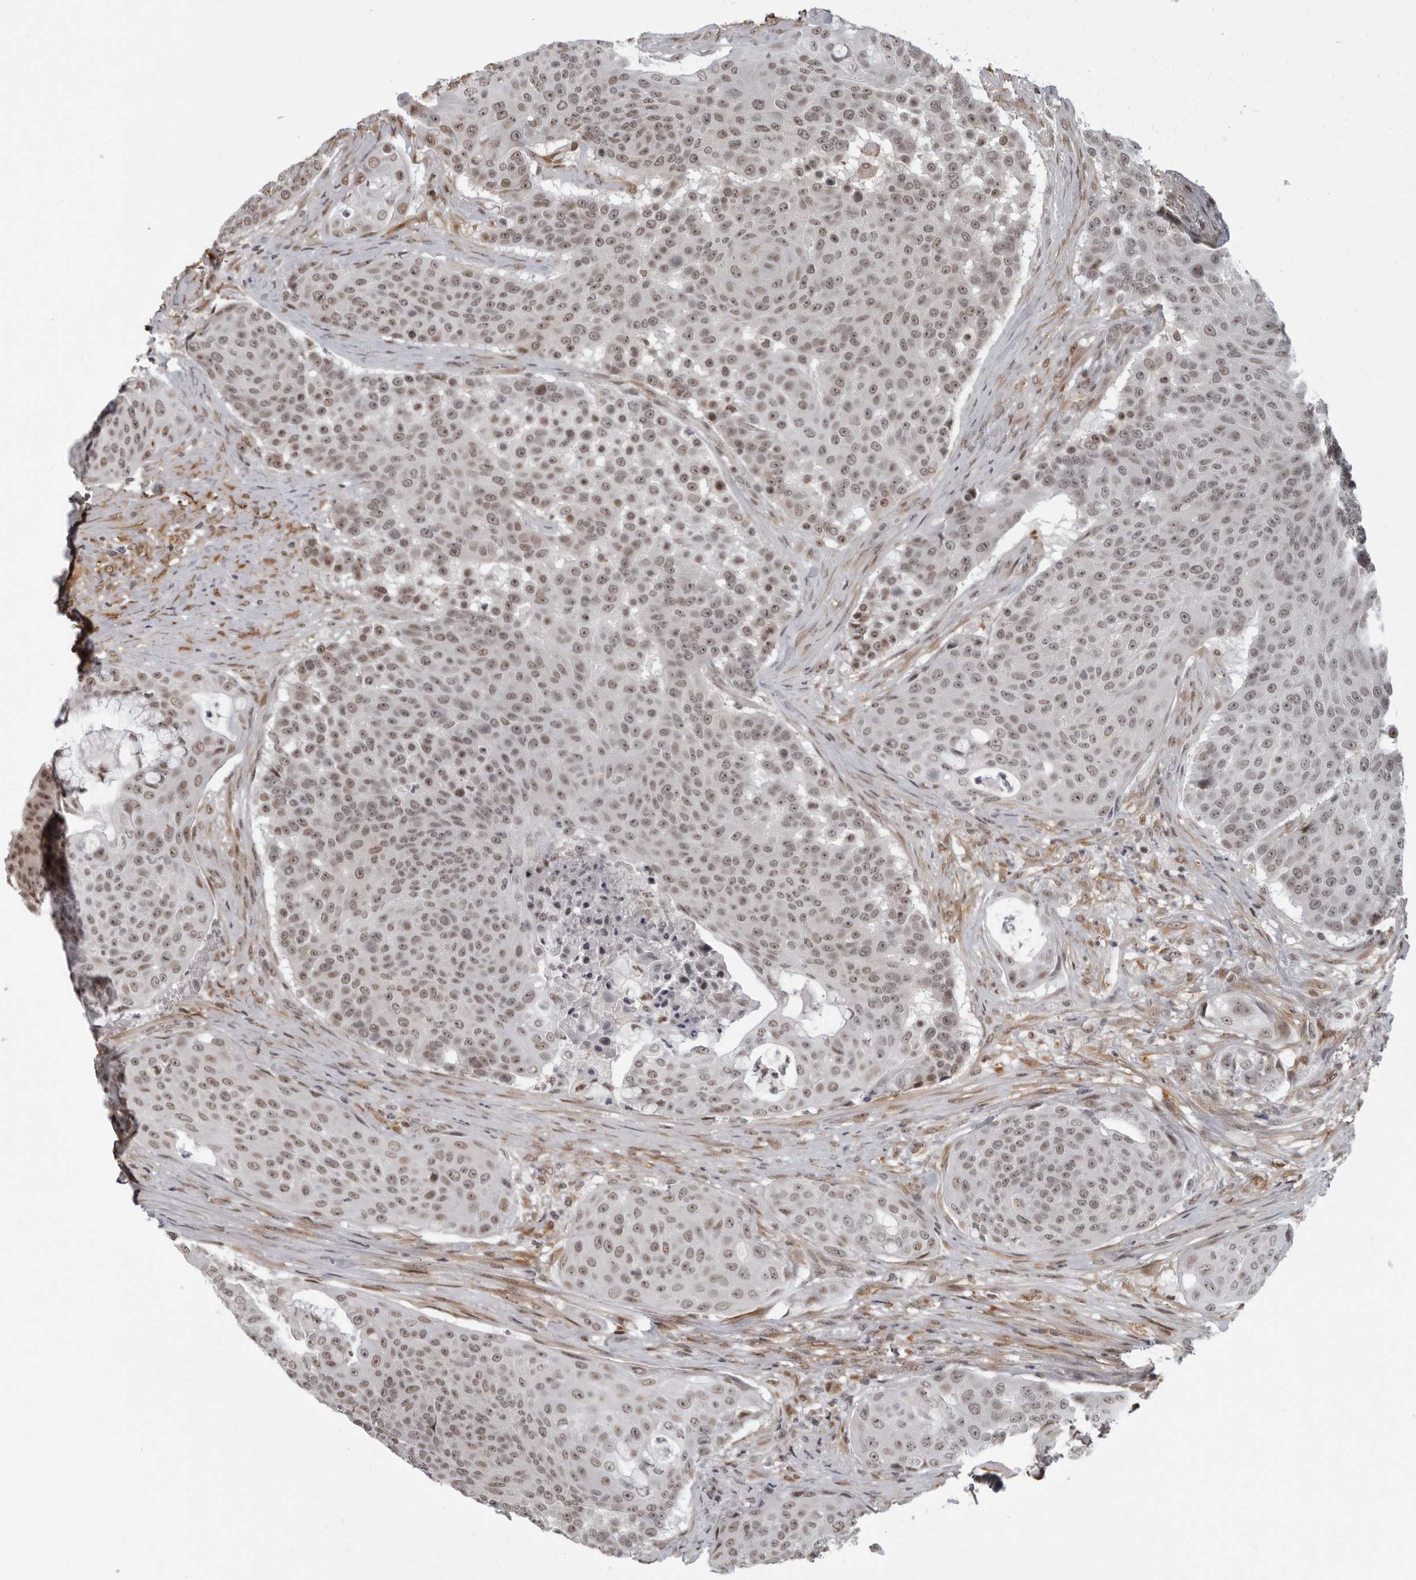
{"staining": {"intensity": "moderate", "quantity": ">75%", "location": "nuclear"}, "tissue": "urothelial cancer", "cell_type": "Tumor cells", "image_type": "cancer", "snomed": [{"axis": "morphology", "description": "Urothelial carcinoma, High grade"}, {"axis": "topography", "description": "Urinary bladder"}], "caption": "Protein analysis of urothelial cancer tissue exhibits moderate nuclear staining in about >75% of tumor cells.", "gene": "MAF", "patient": {"sex": "female", "age": 63}}